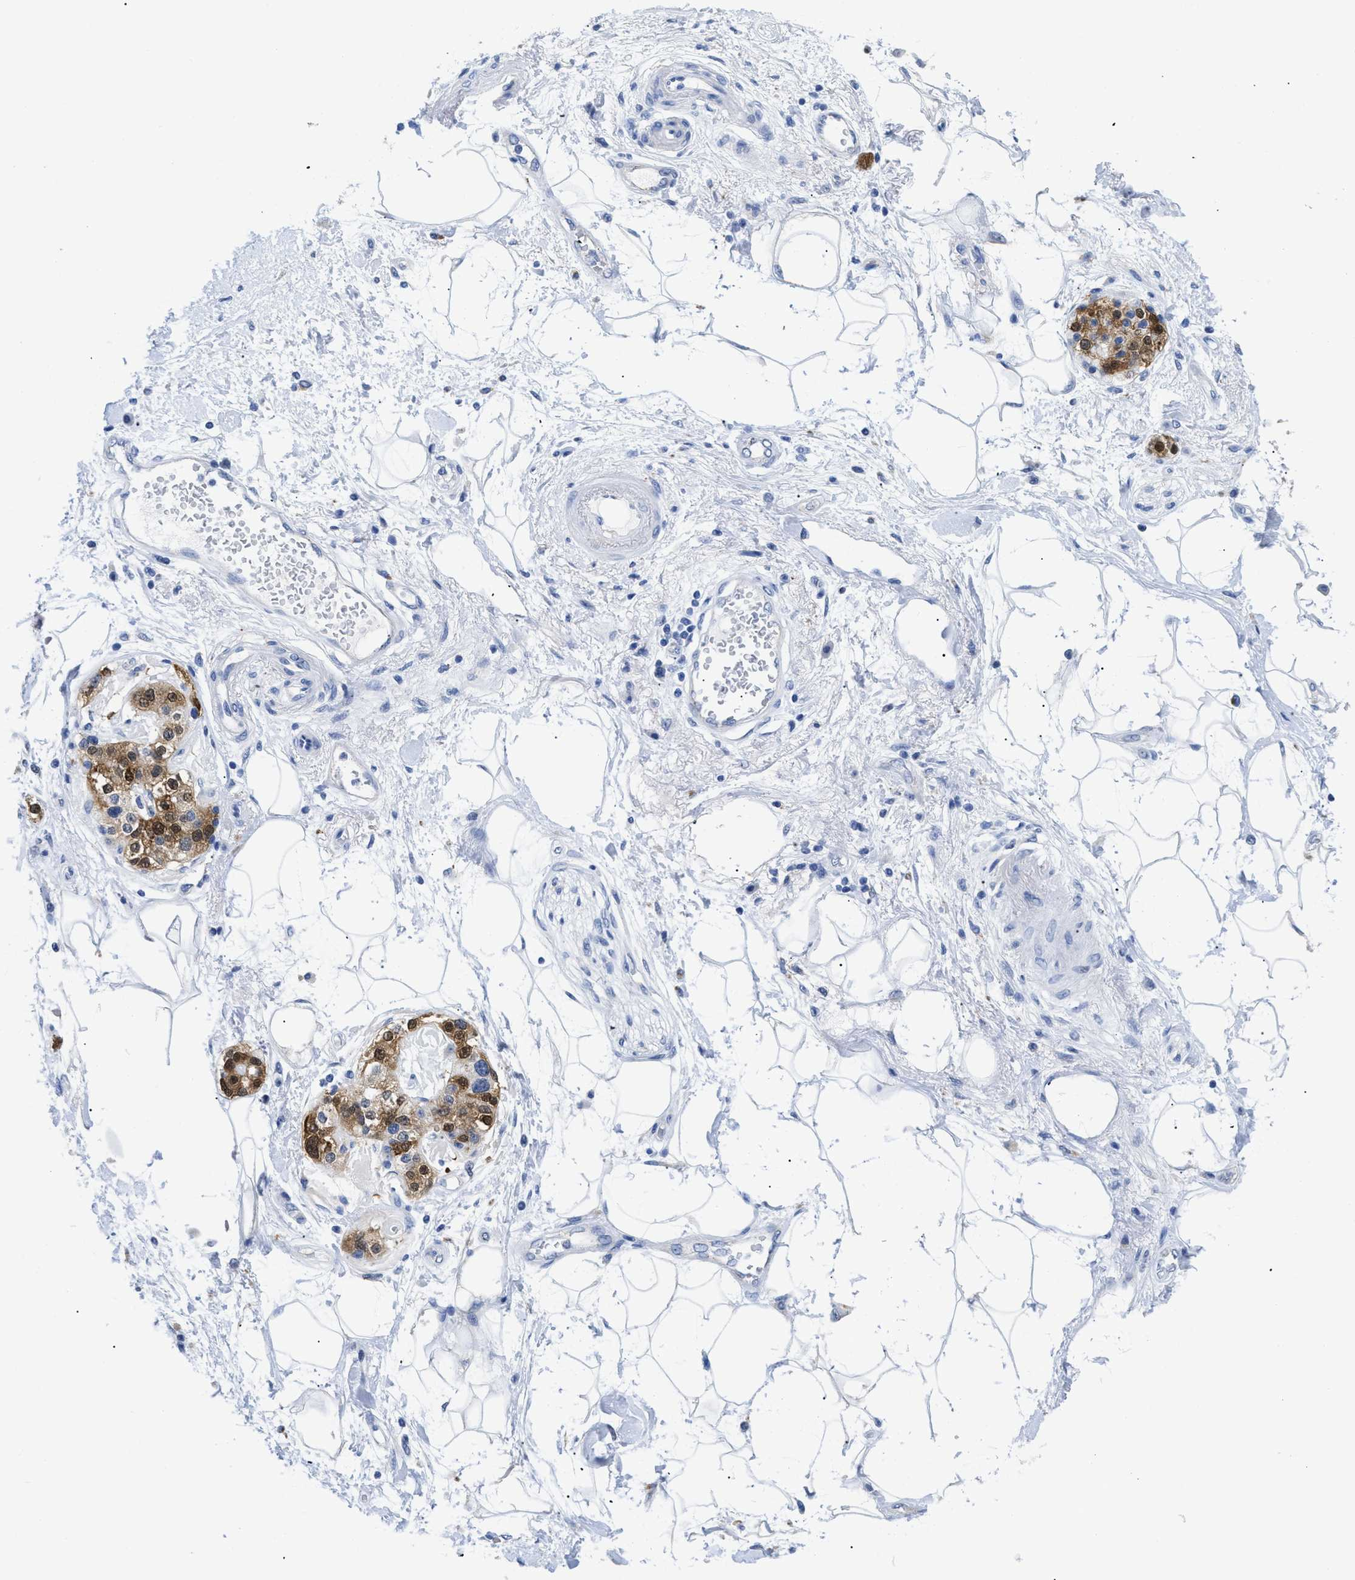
{"staining": {"intensity": "negative", "quantity": "none", "location": "none"}, "tissue": "adipose tissue", "cell_type": "Adipocytes", "image_type": "normal", "snomed": [{"axis": "morphology", "description": "Normal tissue, NOS"}, {"axis": "morphology", "description": "Adenocarcinoma, NOS"}, {"axis": "topography", "description": "Duodenum"}, {"axis": "topography", "description": "Peripheral nerve tissue"}], "caption": "Immunohistochemical staining of benign human adipose tissue demonstrates no significant staining in adipocytes.", "gene": "APOBEC2", "patient": {"sex": "female", "age": 60}}